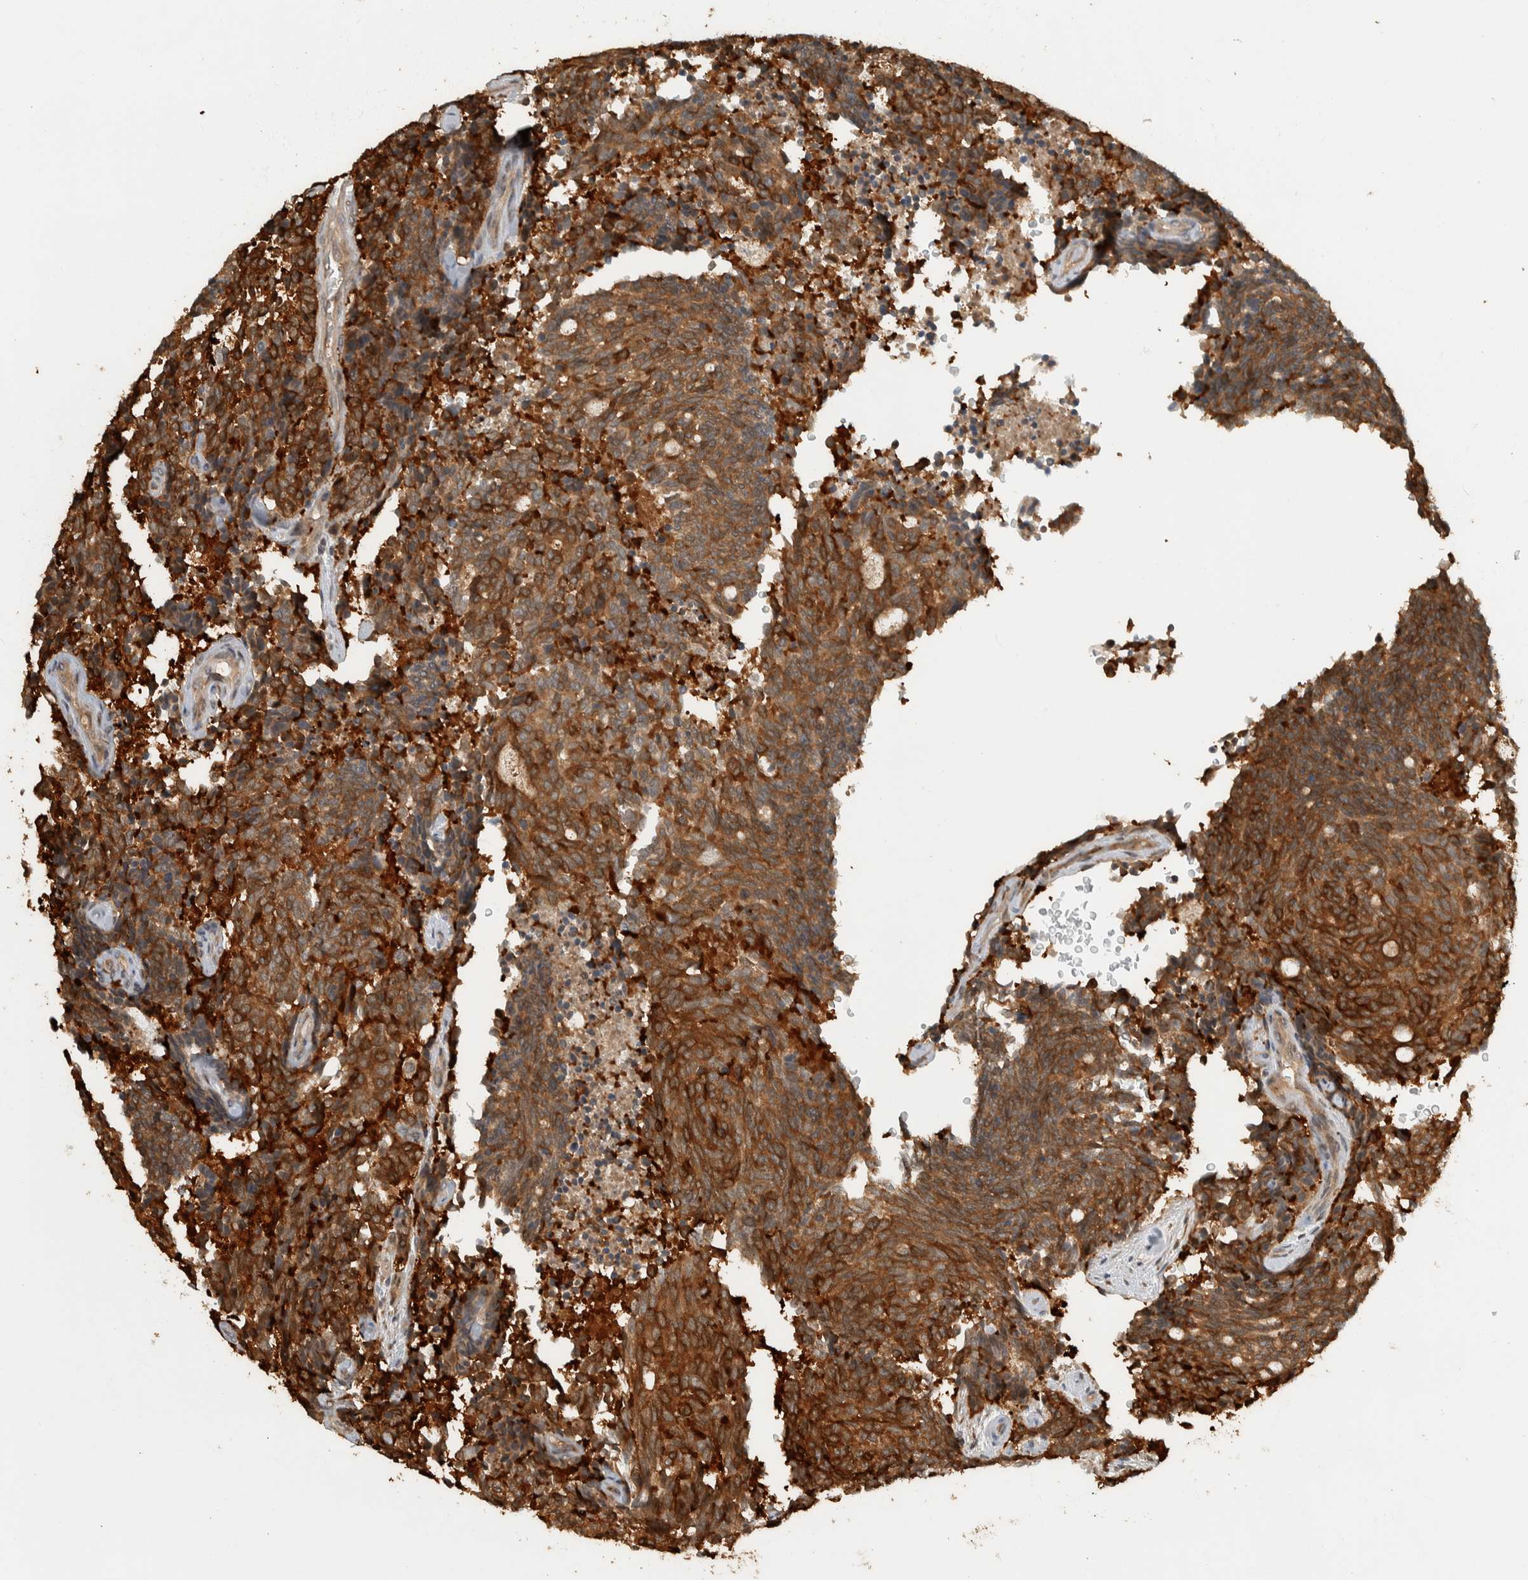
{"staining": {"intensity": "strong", "quantity": ">75%", "location": "cytoplasmic/membranous"}, "tissue": "carcinoid", "cell_type": "Tumor cells", "image_type": "cancer", "snomed": [{"axis": "morphology", "description": "Carcinoid, malignant, NOS"}, {"axis": "topography", "description": "Pancreas"}], "caption": "Human carcinoid stained with a protein marker reveals strong staining in tumor cells.", "gene": "CNTROB", "patient": {"sex": "female", "age": 54}}